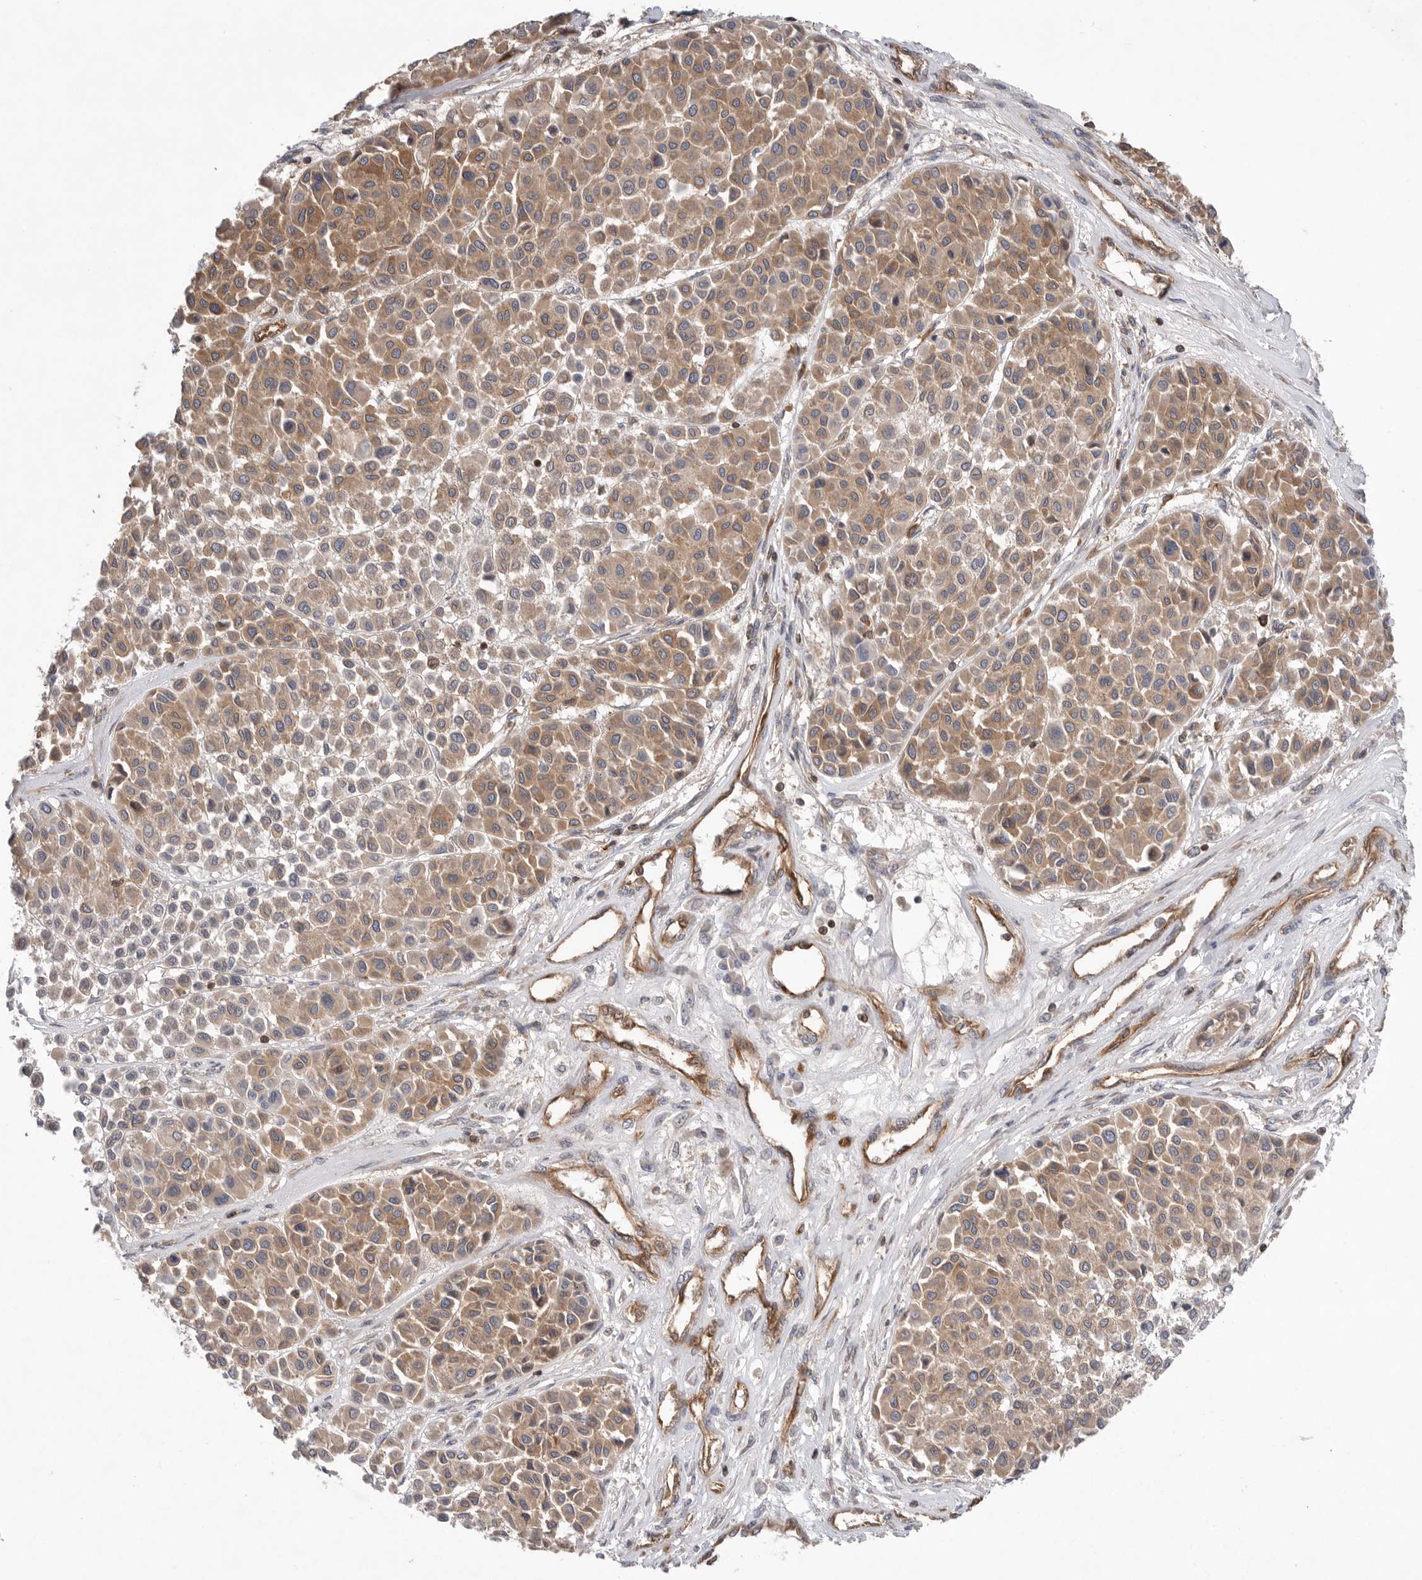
{"staining": {"intensity": "moderate", "quantity": ">75%", "location": "cytoplasmic/membranous"}, "tissue": "melanoma", "cell_type": "Tumor cells", "image_type": "cancer", "snomed": [{"axis": "morphology", "description": "Malignant melanoma, Metastatic site"}, {"axis": "topography", "description": "Soft tissue"}], "caption": "The immunohistochemical stain shows moderate cytoplasmic/membranous expression in tumor cells of melanoma tissue. (DAB = brown stain, brightfield microscopy at high magnification).", "gene": "PRKCH", "patient": {"sex": "male", "age": 41}}